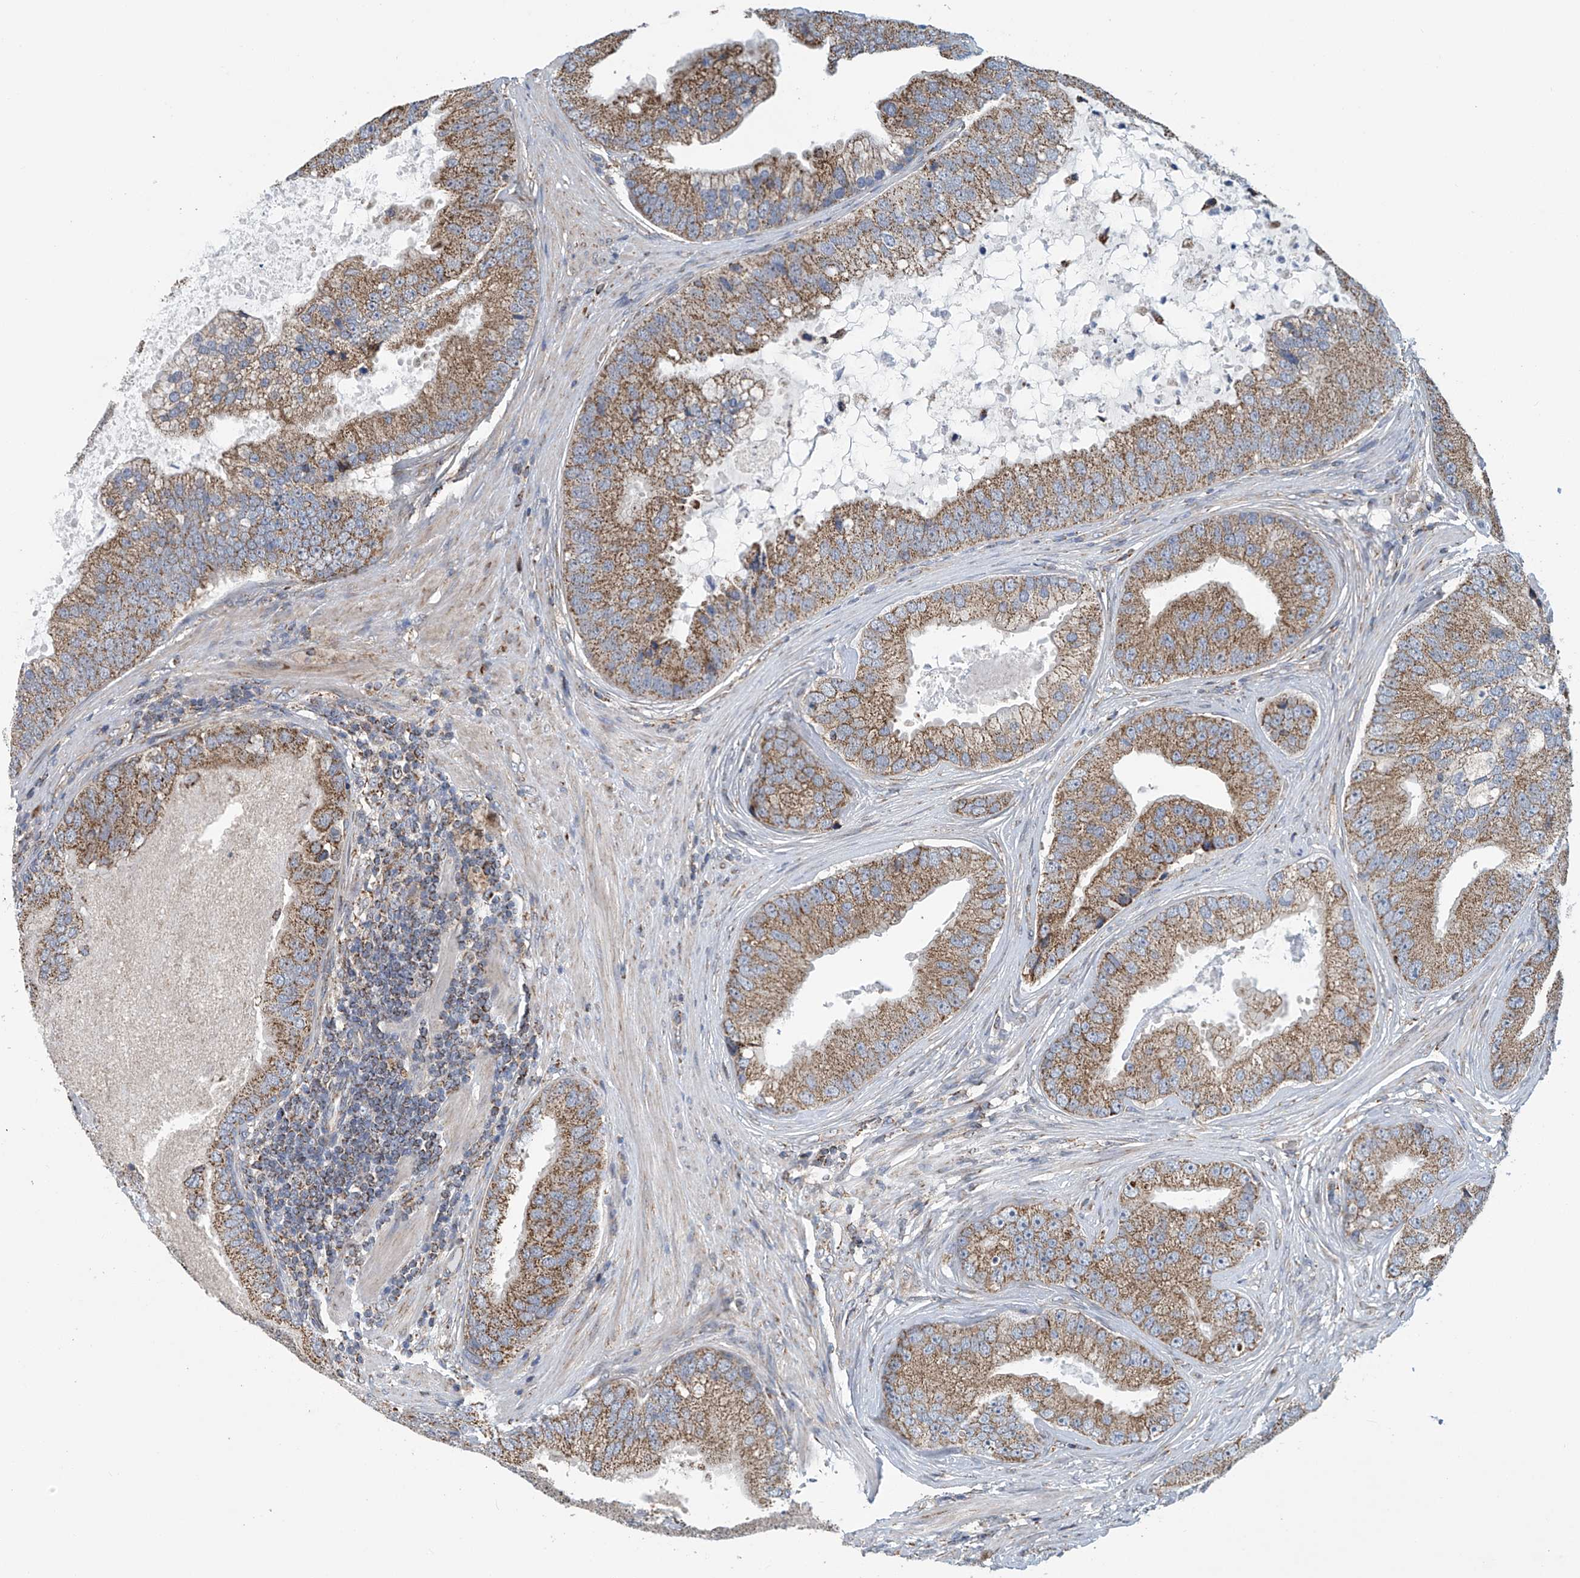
{"staining": {"intensity": "moderate", "quantity": ">75%", "location": "cytoplasmic/membranous"}, "tissue": "prostate cancer", "cell_type": "Tumor cells", "image_type": "cancer", "snomed": [{"axis": "morphology", "description": "Adenocarcinoma, High grade"}, {"axis": "topography", "description": "Prostate"}], "caption": "A brown stain labels moderate cytoplasmic/membranous expression of a protein in prostate high-grade adenocarcinoma tumor cells.", "gene": "COMMD1", "patient": {"sex": "male", "age": 70}}